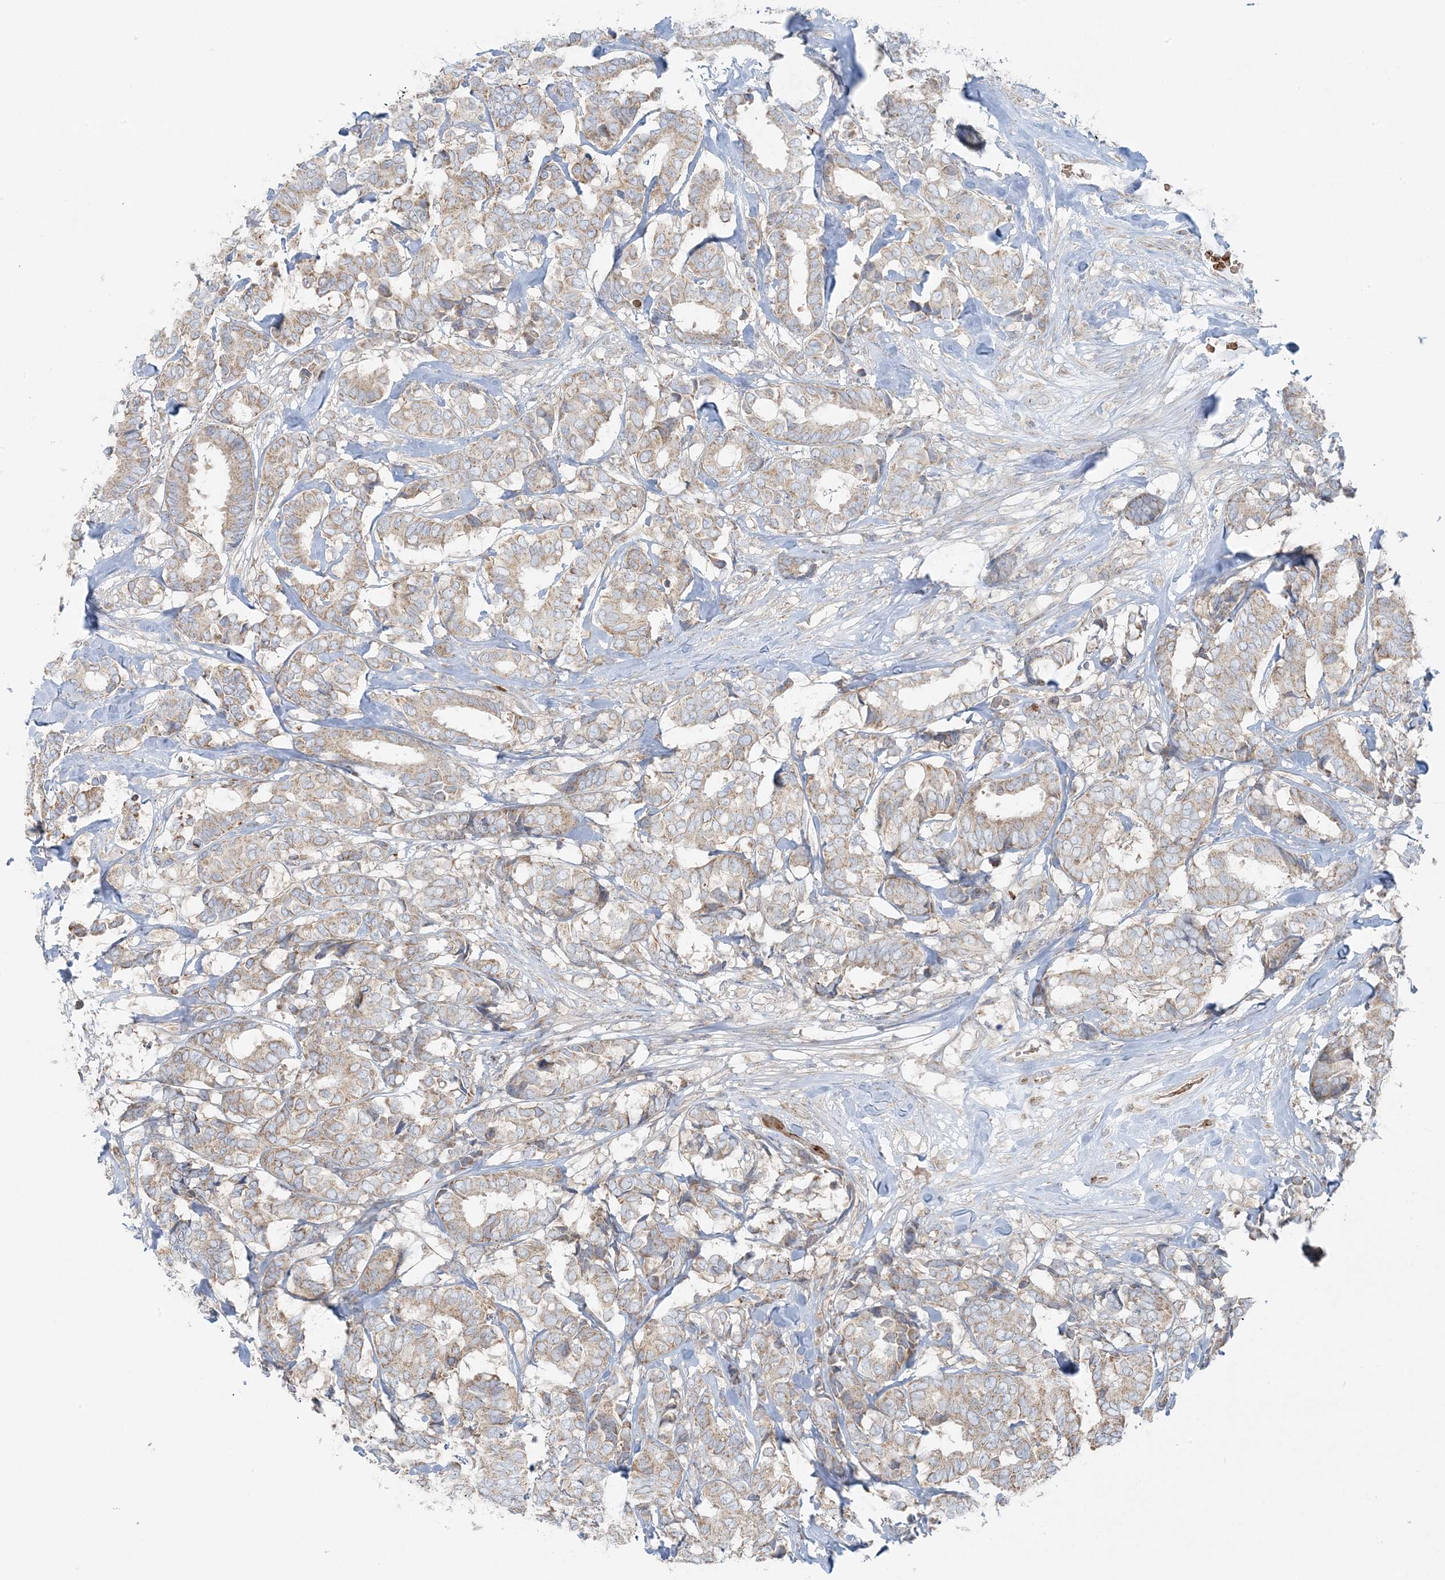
{"staining": {"intensity": "weak", "quantity": "25%-75%", "location": "cytoplasmic/membranous"}, "tissue": "breast cancer", "cell_type": "Tumor cells", "image_type": "cancer", "snomed": [{"axis": "morphology", "description": "Duct carcinoma"}, {"axis": "topography", "description": "Breast"}], "caption": "Human intraductal carcinoma (breast) stained for a protein (brown) shows weak cytoplasmic/membranous positive positivity in about 25%-75% of tumor cells.", "gene": "PIK3R4", "patient": {"sex": "female", "age": 87}}